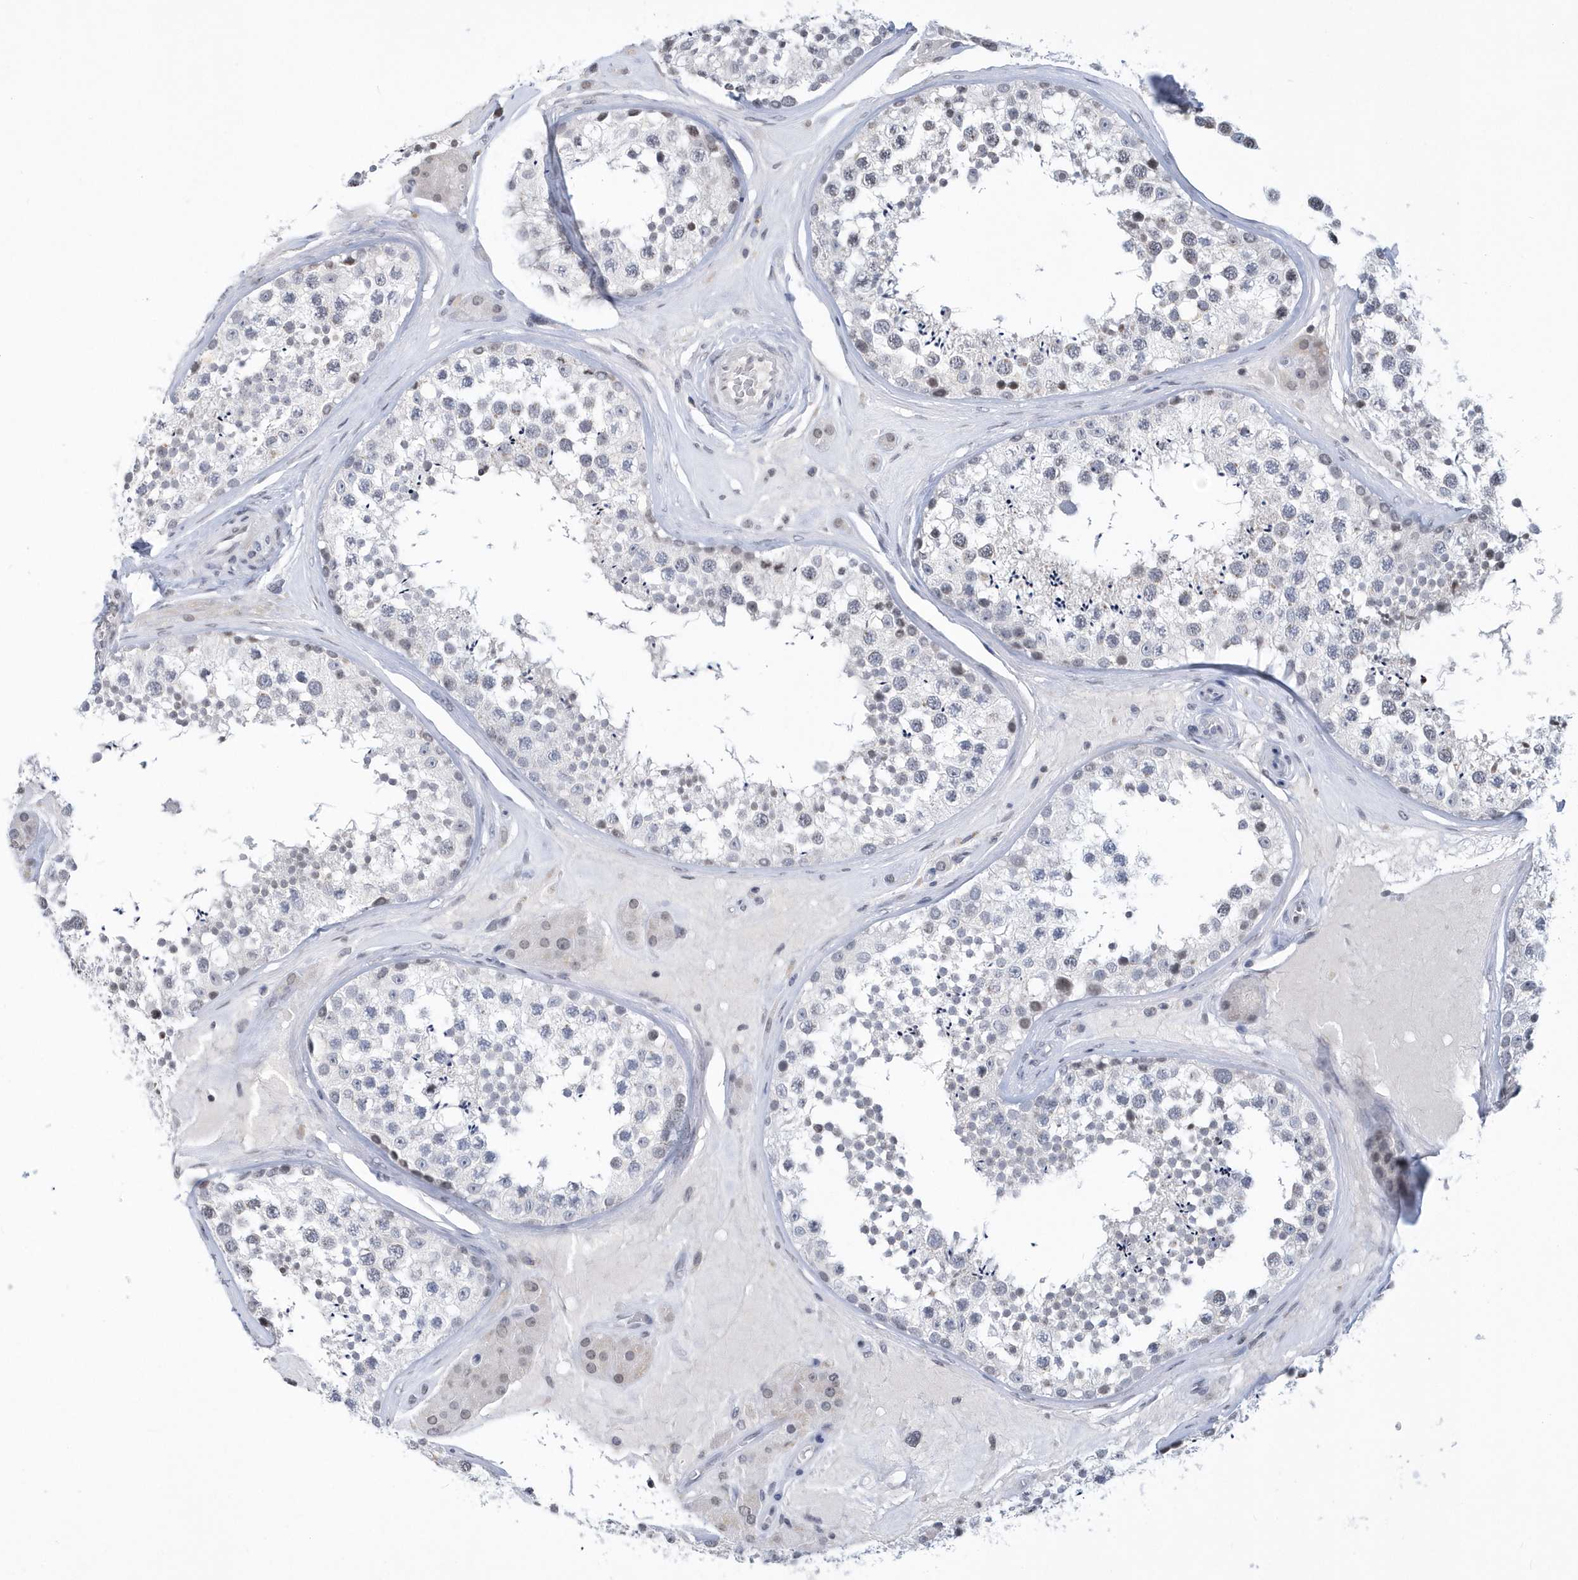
{"staining": {"intensity": "weak", "quantity": "<25%", "location": "cytoplasmic/membranous"}, "tissue": "testis", "cell_type": "Cells in seminiferous ducts", "image_type": "normal", "snomed": [{"axis": "morphology", "description": "Normal tissue, NOS"}, {"axis": "topography", "description": "Testis"}], "caption": "DAB immunohistochemical staining of normal testis shows no significant expression in cells in seminiferous ducts.", "gene": "VWA5B2", "patient": {"sex": "male", "age": 46}}